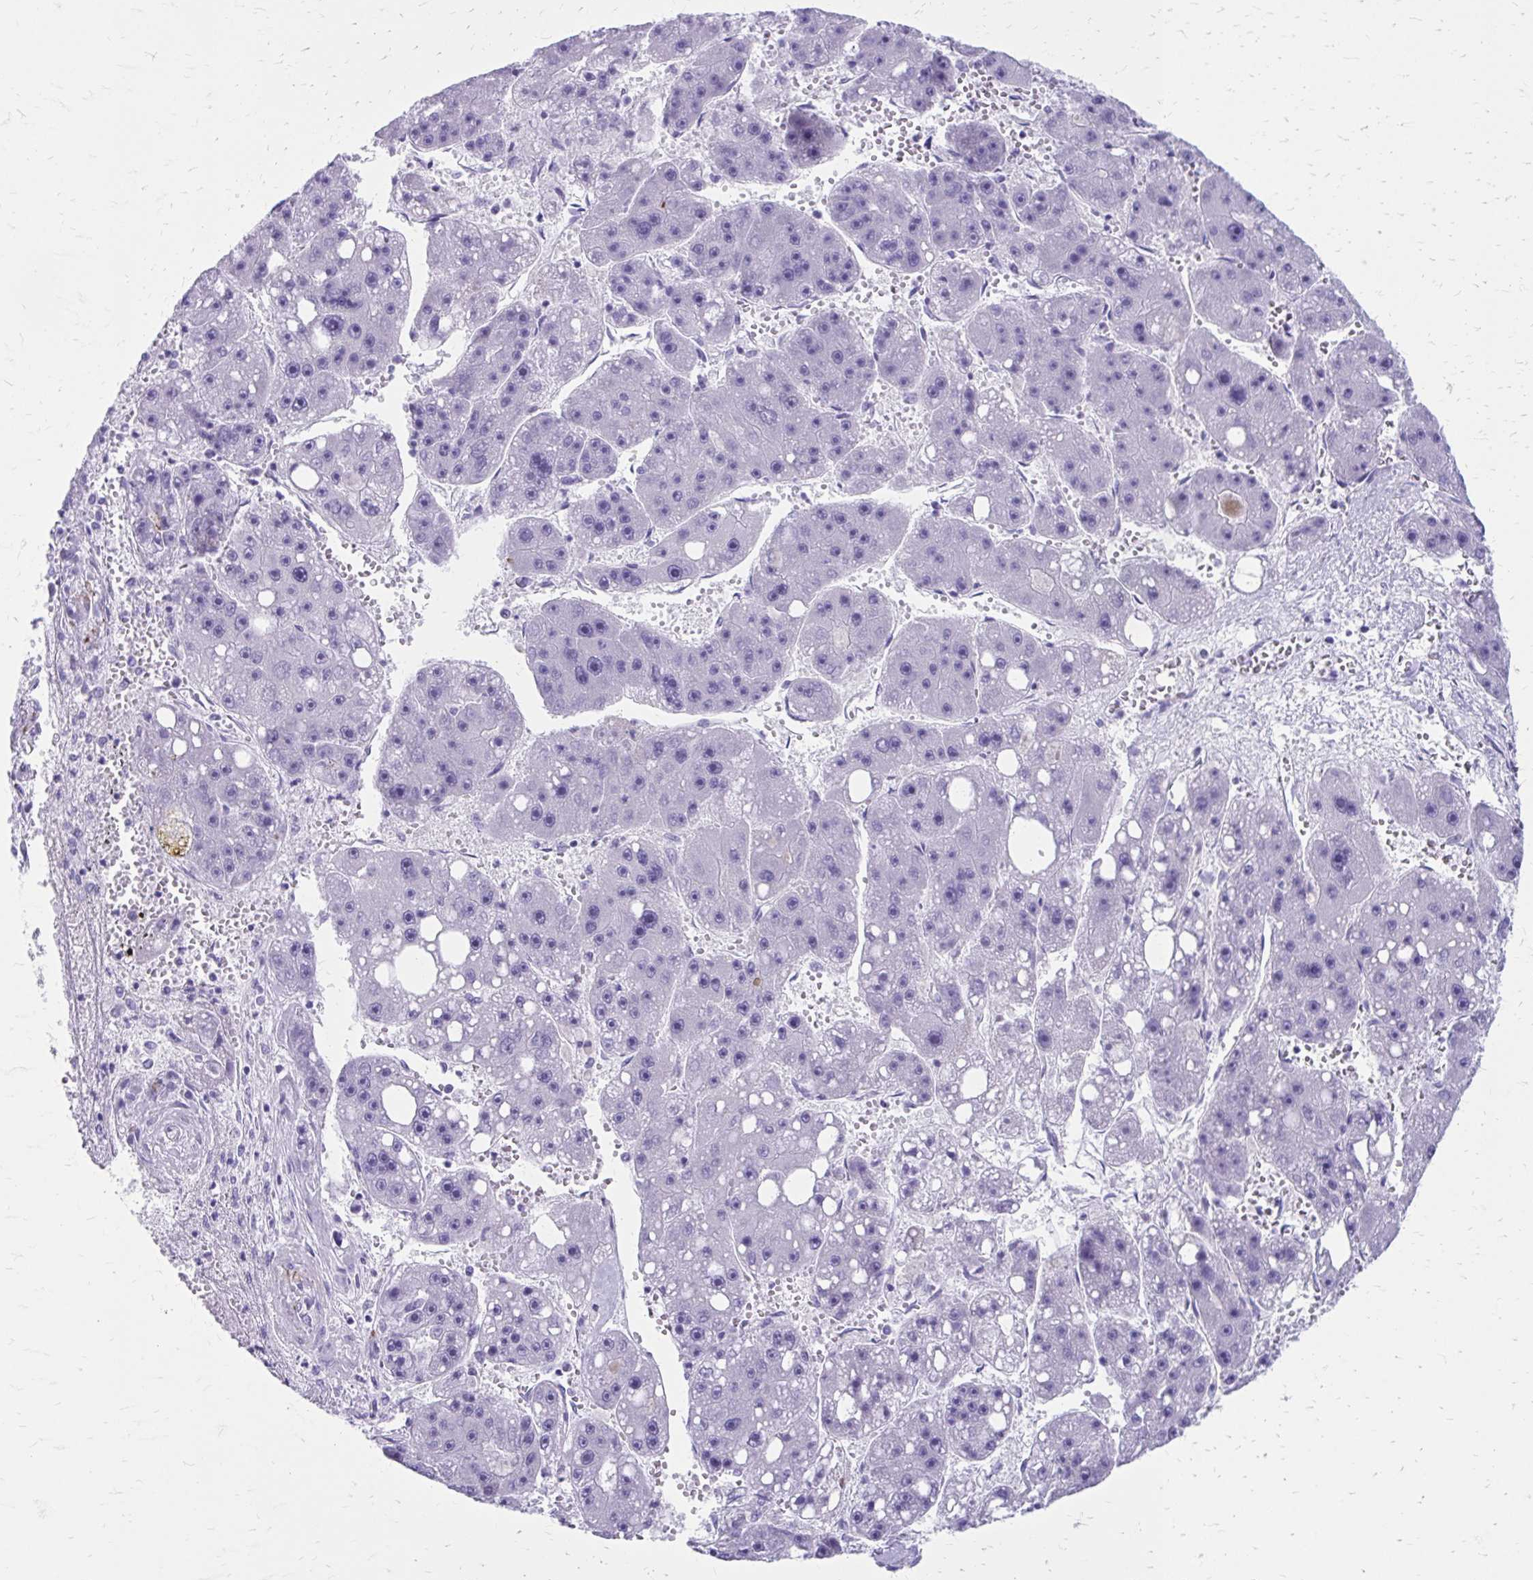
{"staining": {"intensity": "negative", "quantity": "none", "location": "none"}, "tissue": "liver cancer", "cell_type": "Tumor cells", "image_type": "cancer", "snomed": [{"axis": "morphology", "description": "Carcinoma, Hepatocellular, NOS"}, {"axis": "topography", "description": "Liver"}], "caption": "Liver cancer (hepatocellular carcinoma) was stained to show a protein in brown. There is no significant positivity in tumor cells.", "gene": "SATL1", "patient": {"sex": "female", "age": 61}}